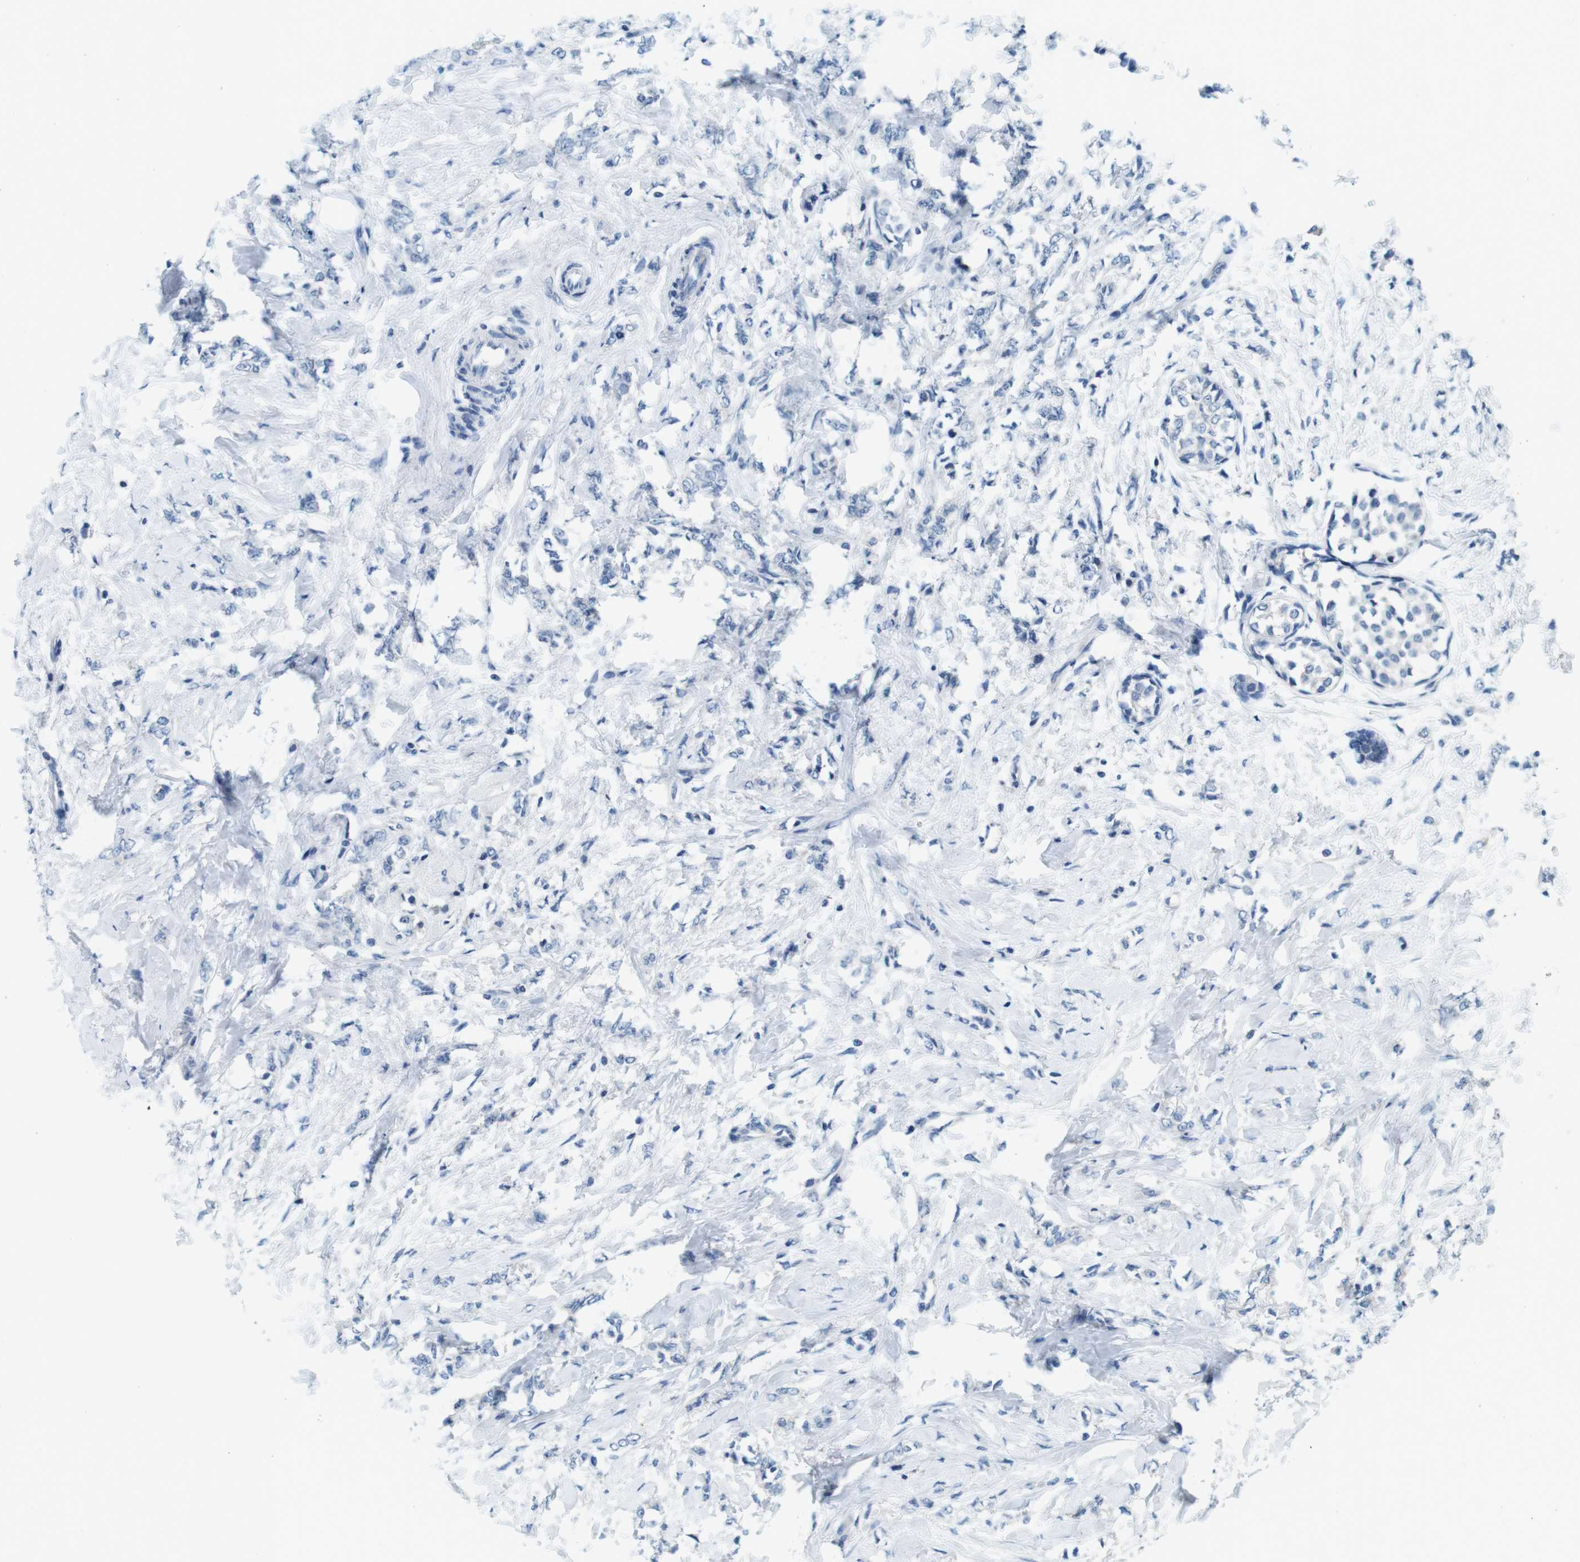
{"staining": {"intensity": "negative", "quantity": "none", "location": "none"}, "tissue": "breast cancer", "cell_type": "Tumor cells", "image_type": "cancer", "snomed": [{"axis": "morphology", "description": "Lobular carcinoma, in situ"}, {"axis": "morphology", "description": "Lobular carcinoma"}, {"axis": "topography", "description": "Breast"}], "caption": "An IHC histopathology image of breast lobular carcinoma is shown. There is no staining in tumor cells of breast lobular carcinoma.", "gene": "EIF2B5", "patient": {"sex": "female", "age": 41}}